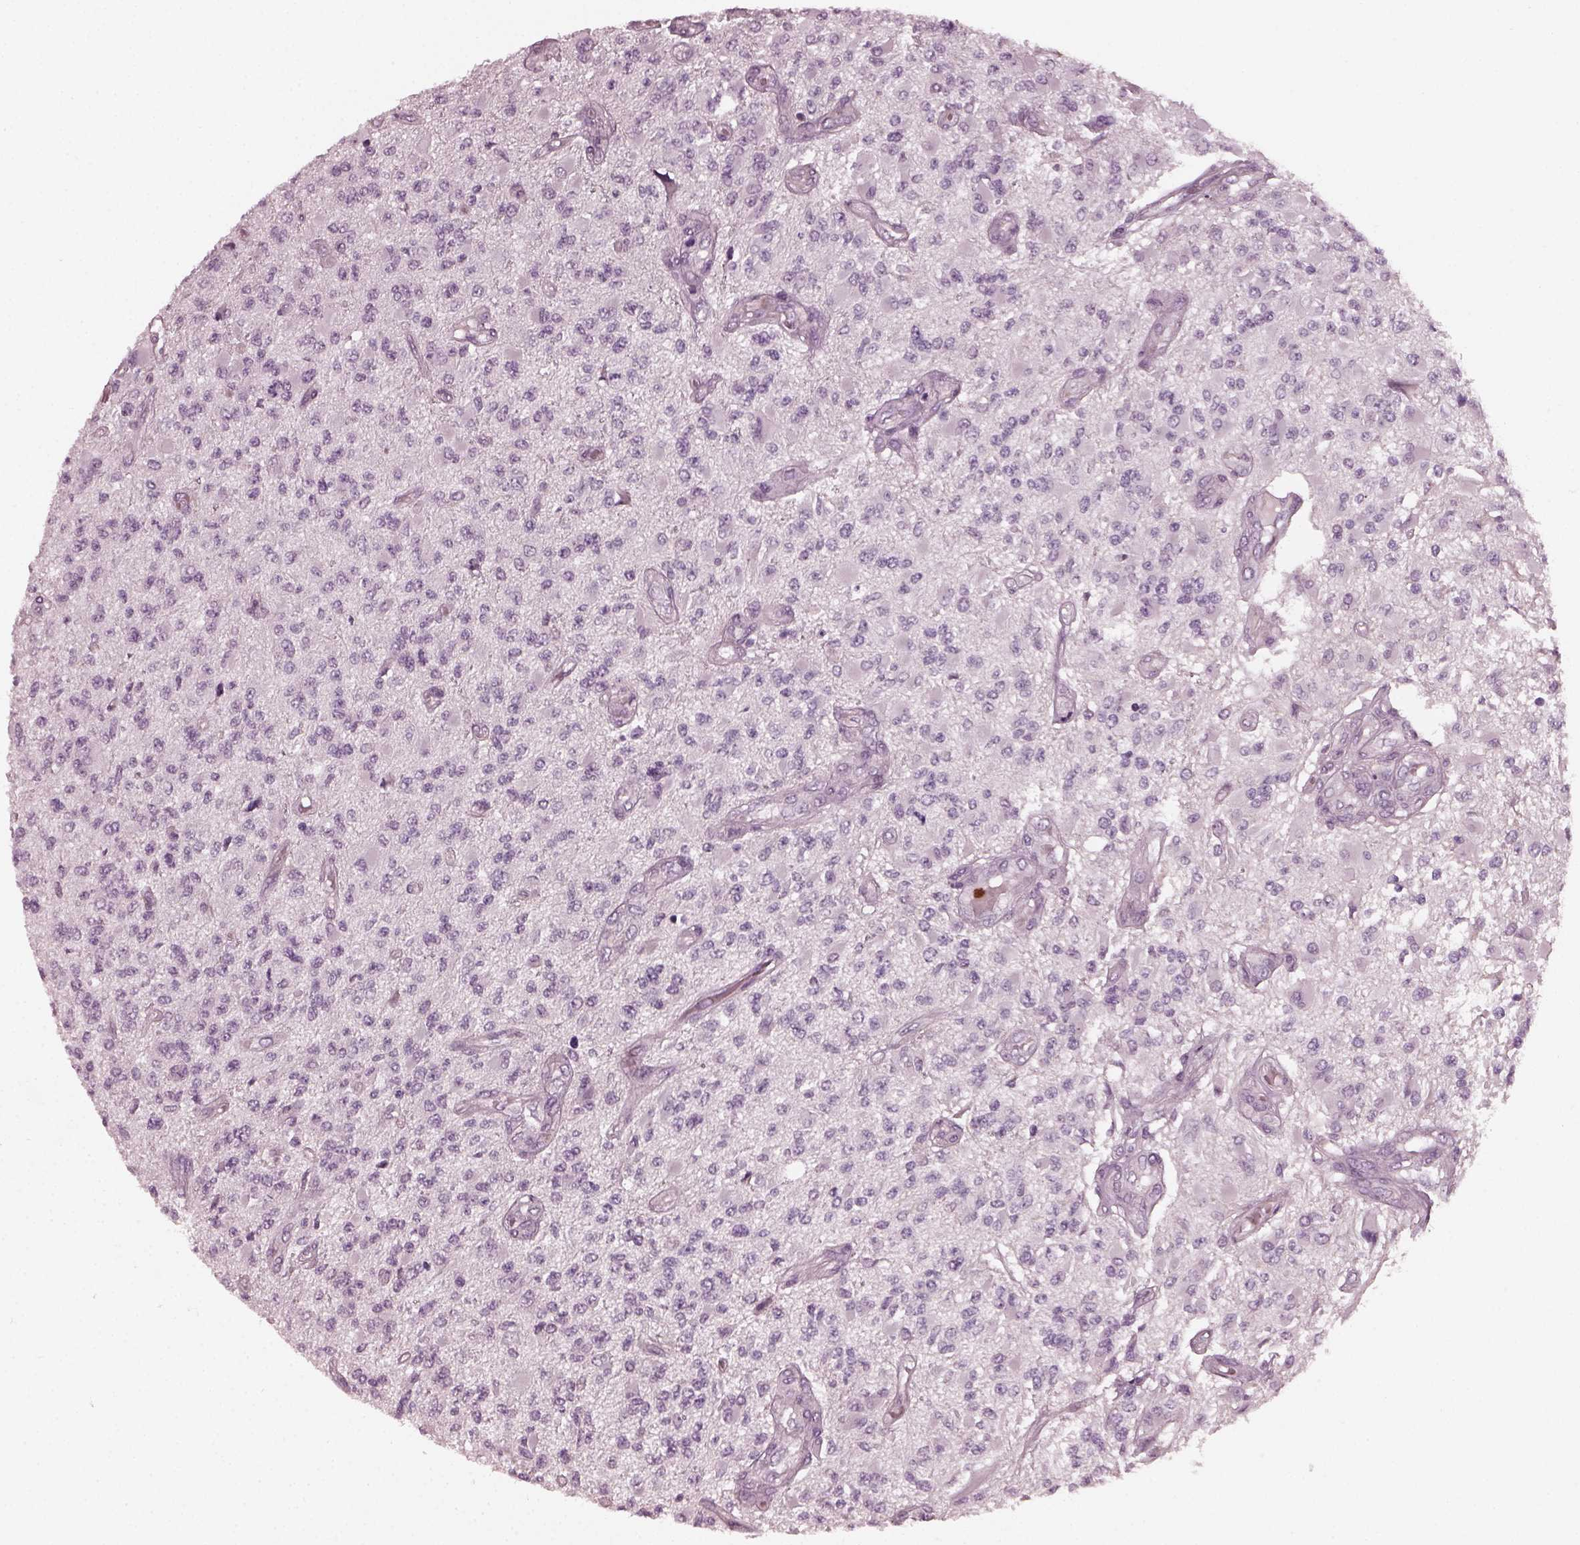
{"staining": {"intensity": "negative", "quantity": "none", "location": "none"}, "tissue": "glioma", "cell_type": "Tumor cells", "image_type": "cancer", "snomed": [{"axis": "morphology", "description": "Glioma, malignant, High grade"}, {"axis": "topography", "description": "Brain"}], "caption": "This is an immunohistochemistry micrograph of malignant glioma (high-grade). There is no staining in tumor cells.", "gene": "CHIT1", "patient": {"sex": "female", "age": 63}}